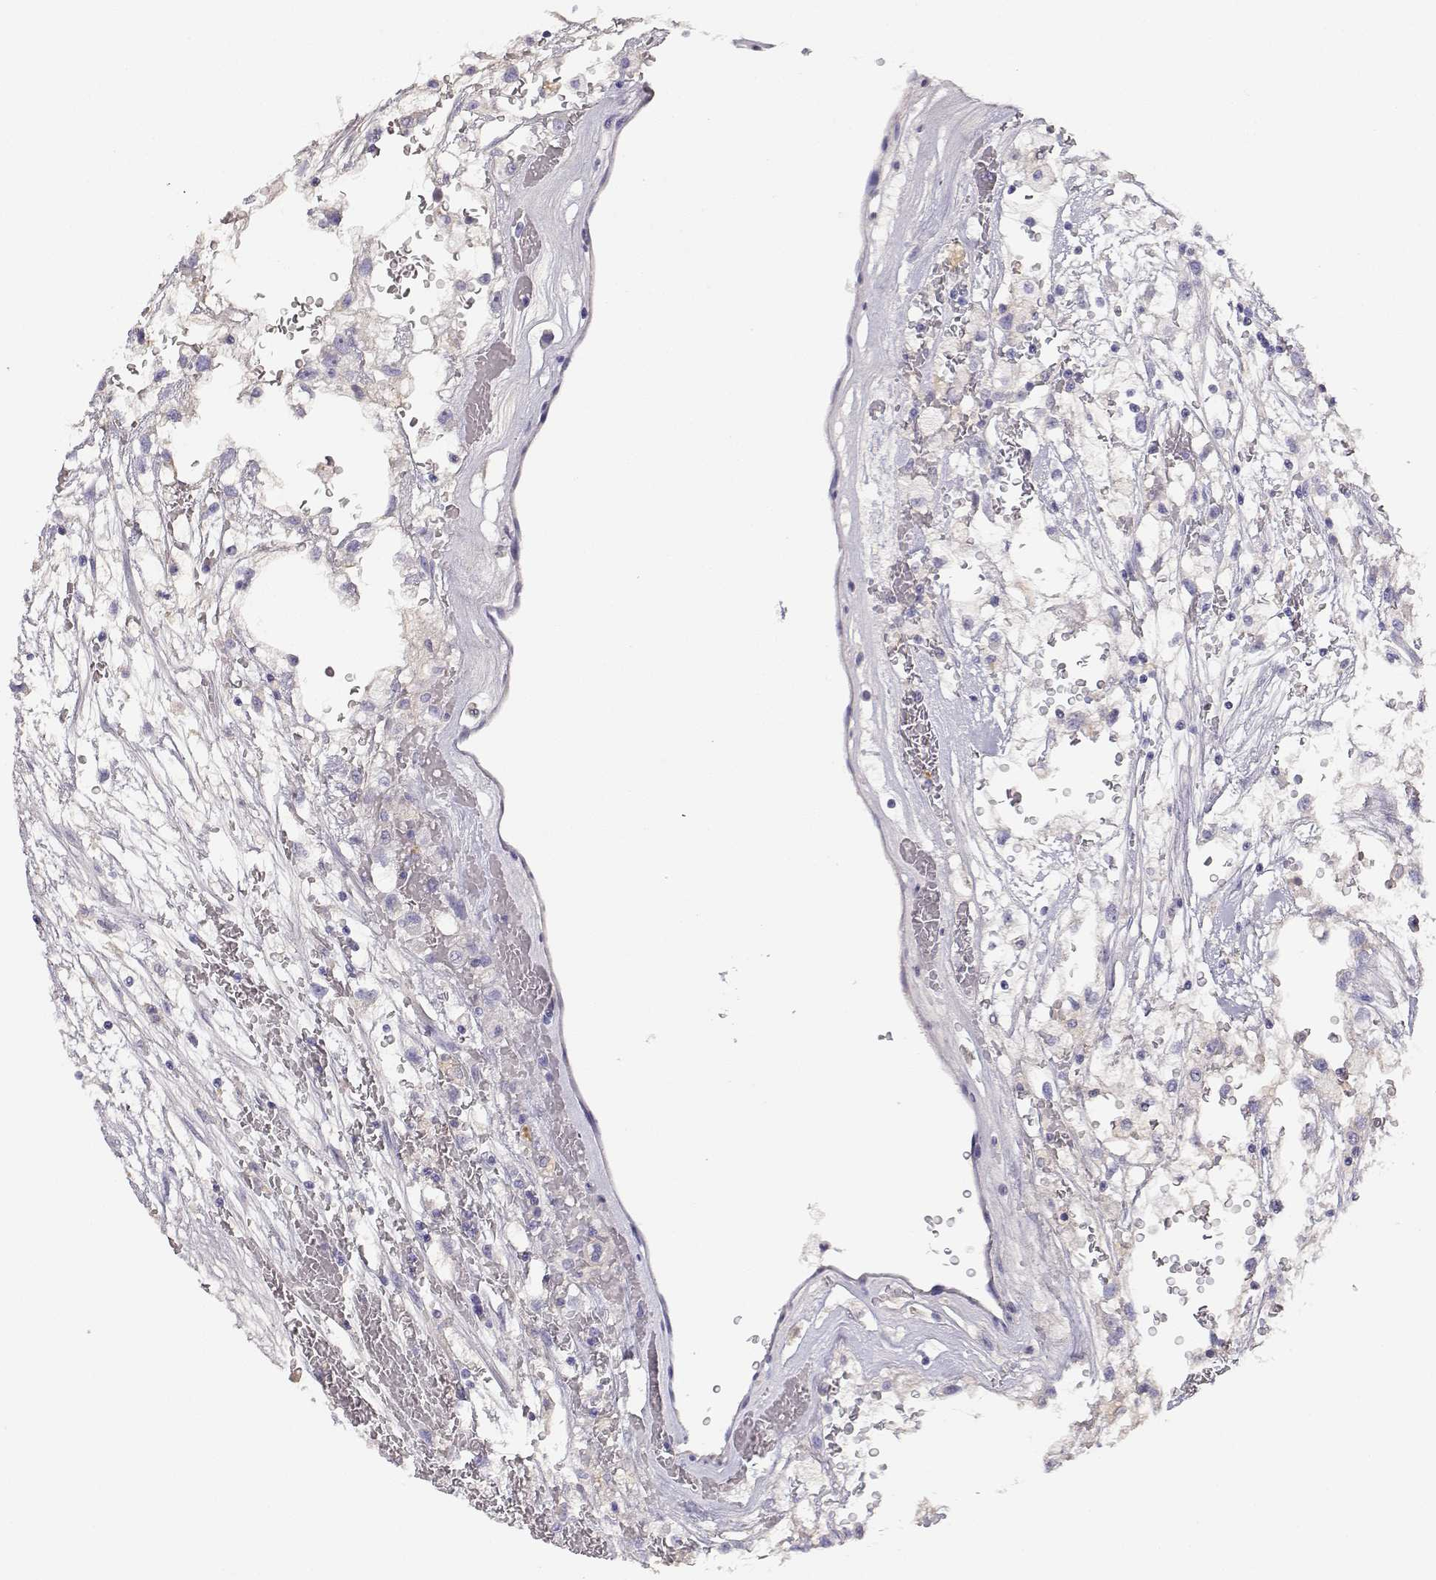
{"staining": {"intensity": "negative", "quantity": "none", "location": "none"}, "tissue": "renal cancer", "cell_type": "Tumor cells", "image_type": "cancer", "snomed": [{"axis": "morphology", "description": "Adenocarcinoma, NOS"}, {"axis": "topography", "description": "Kidney"}], "caption": "Tumor cells show no significant protein expression in renal cancer (adenocarcinoma).", "gene": "GPR174", "patient": {"sex": "male", "age": 59}}